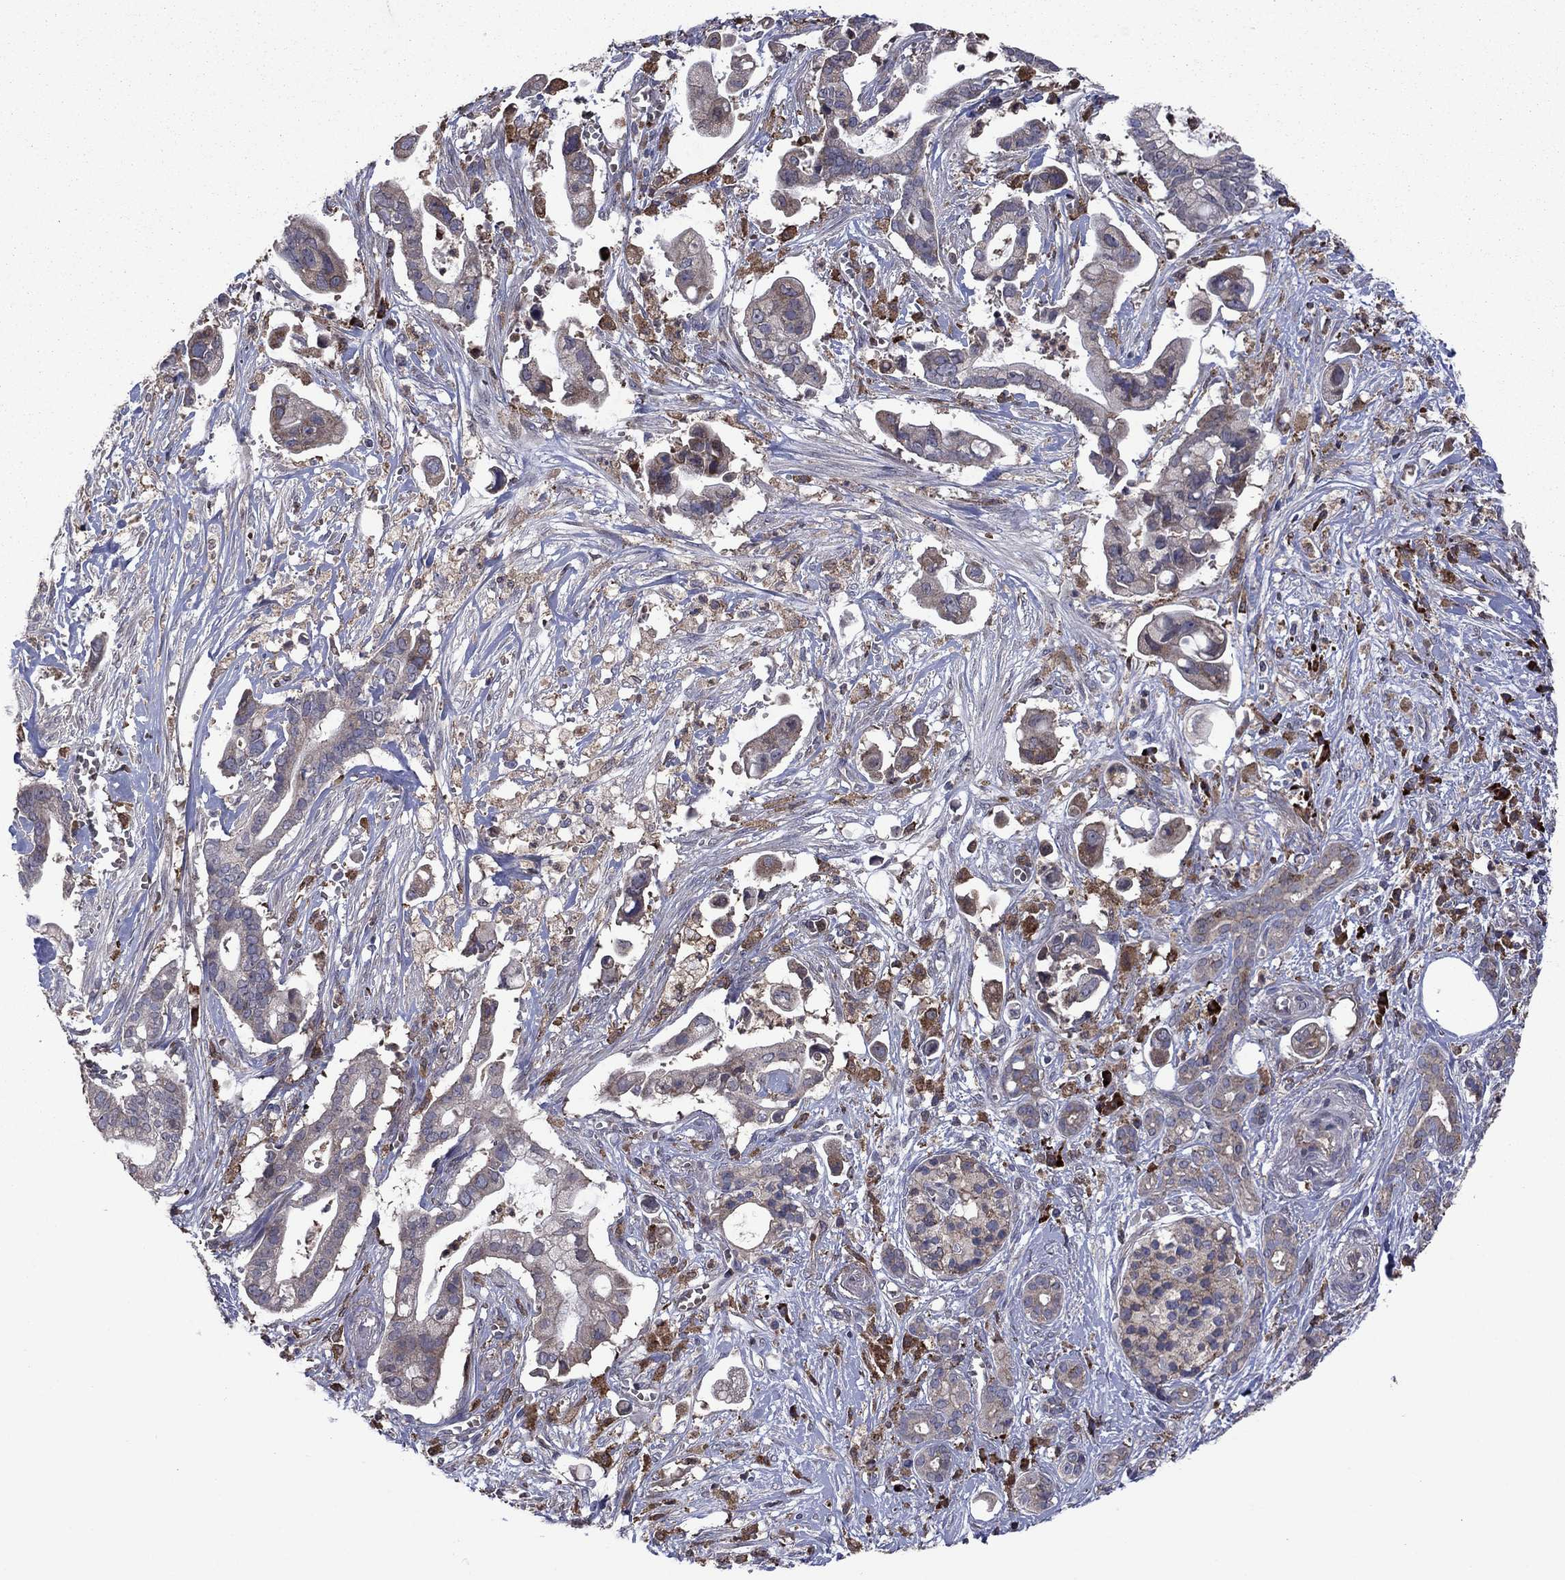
{"staining": {"intensity": "weak", "quantity": "25%-75%", "location": "cytoplasmic/membranous"}, "tissue": "pancreatic cancer", "cell_type": "Tumor cells", "image_type": "cancer", "snomed": [{"axis": "morphology", "description": "Adenocarcinoma, NOS"}, {"axis": "topography", "description": "Pancreas"}], "caption": "An immunohistochemistry (IHC) histopathology image of neoplastic tissue is shown. Protein staining in brown labels weak cytoplasmic/membranous positivity in adenocarcinoma (pancreatic) within tumor cells.", "gene": "MEA1", "patient": {"sex": "male", "age": 61}}